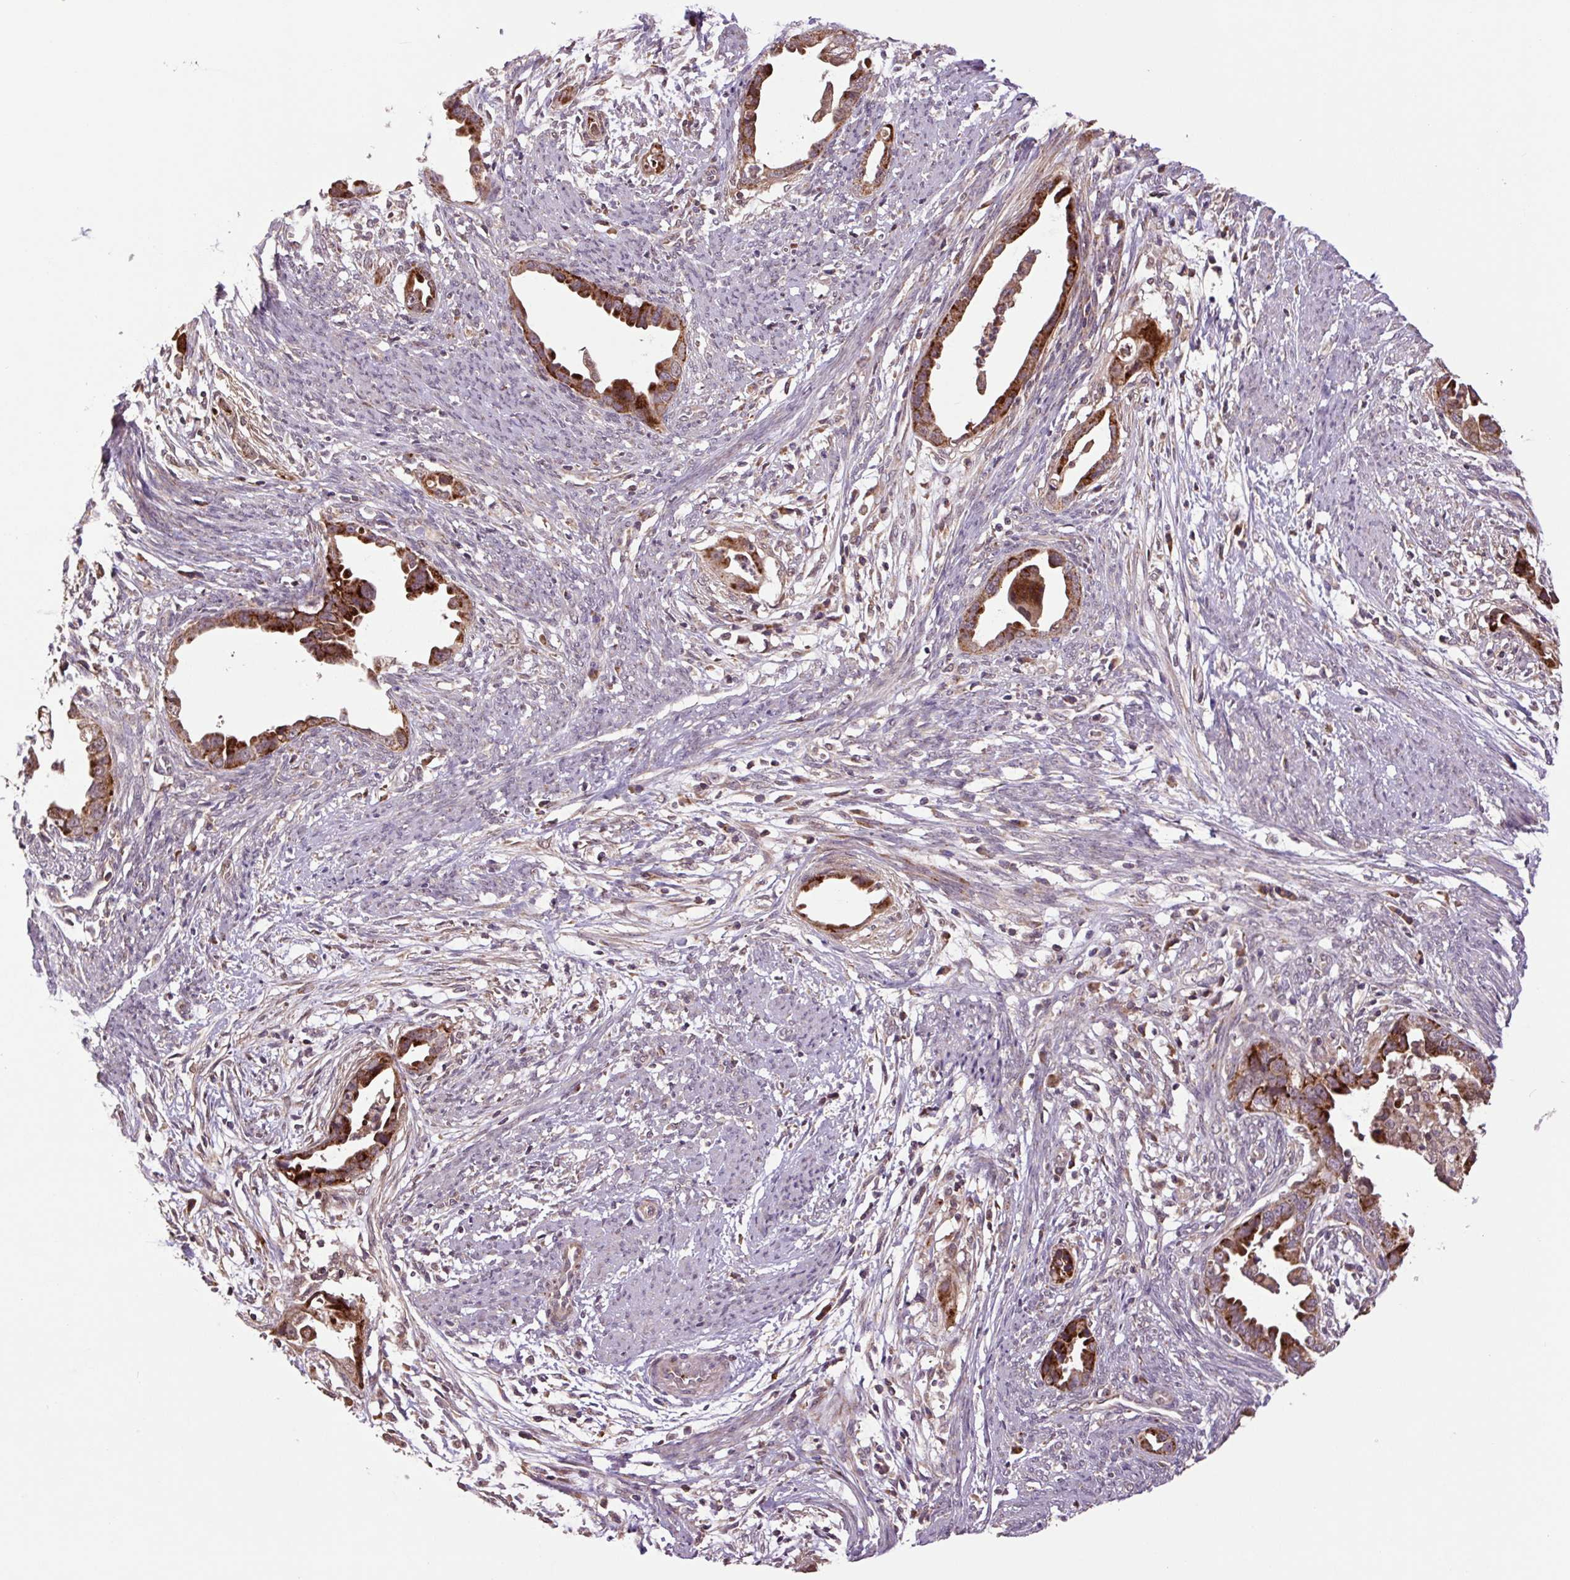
{"staining": {"intensity": "strong", "quantity": ">75%", "location": "cytoplasmic/membranous"}, "tissue": "endometrial cancer", "cell_type": "Tumor cells", "image_type": "cancer", "snomed": [{"axis": "morphology", "description": "Adenocarcinoma, NOS"}, {"axis": "topography", "description": "Endometrium"}], "caption": "Immunohistochemistry of endometrial adenocarcinoma reveals high levels of strong cytoplasmic/membranous staining in approximately >75% of tumor cells.", "gene": "TMEM160", "patient": {"sex": "female", "age": 57}}